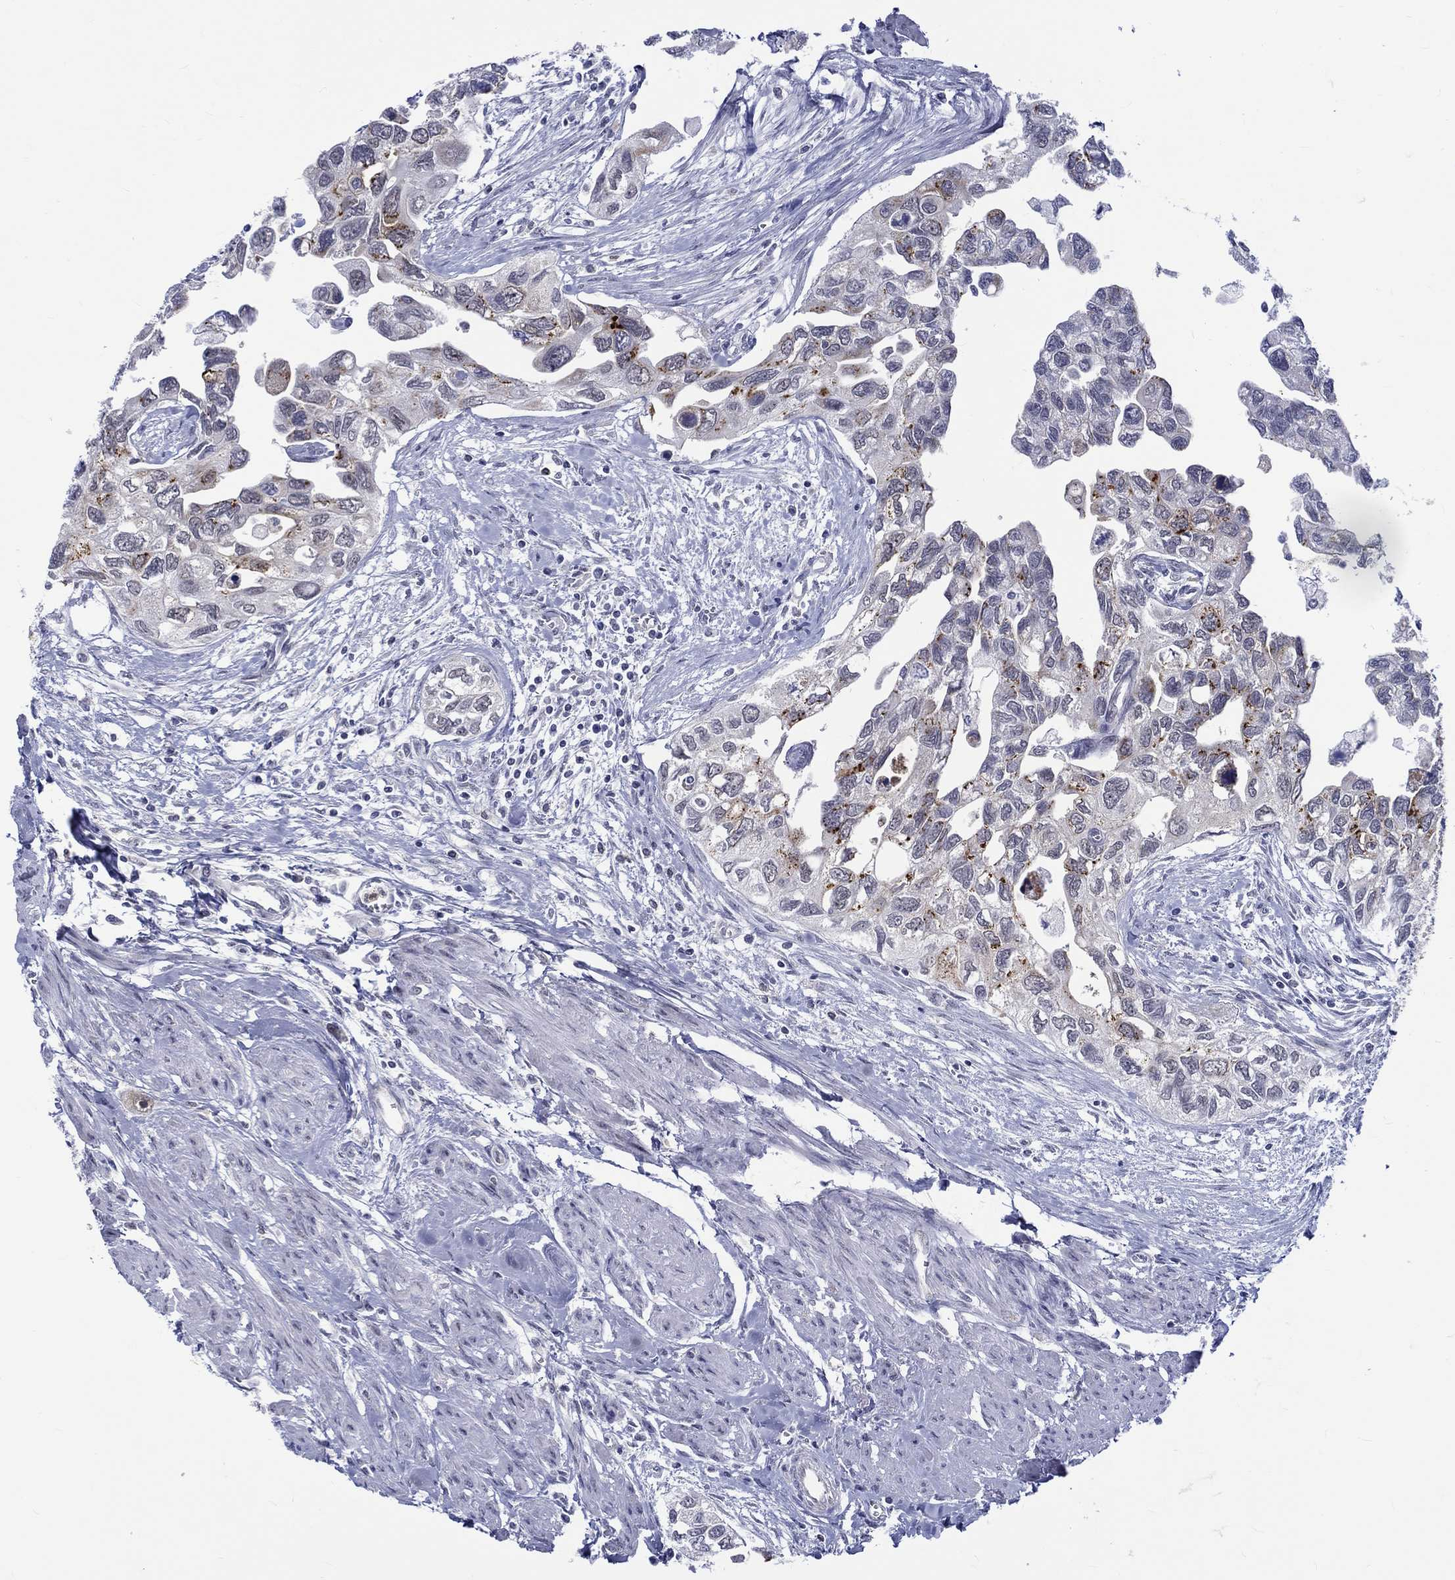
{"staining": {"intensity": "strong", "quantity": "<25%", "location": "cytoplasmic/membranous"}, "tissue": "urothelial cancer", "cell_type": "Tumor cells", "image_type": "cancer", "snomed": [{"axis": "morphology", "description": "Urothelial carcinoma, High grade"}, {"axis": "topography", "description": "Urinary bladder"}], "caption": "Immunohistochemistry photomicrograph of urothelial carcinoma (high-grade) stained for a protein (brown), which exhibits medium levels of strong cytoplasmic/membranous staining in approximately <25% of tumor cells.", "gene": "ST6GALNAC1", "patient": {"sex": "male", "age": 59}}